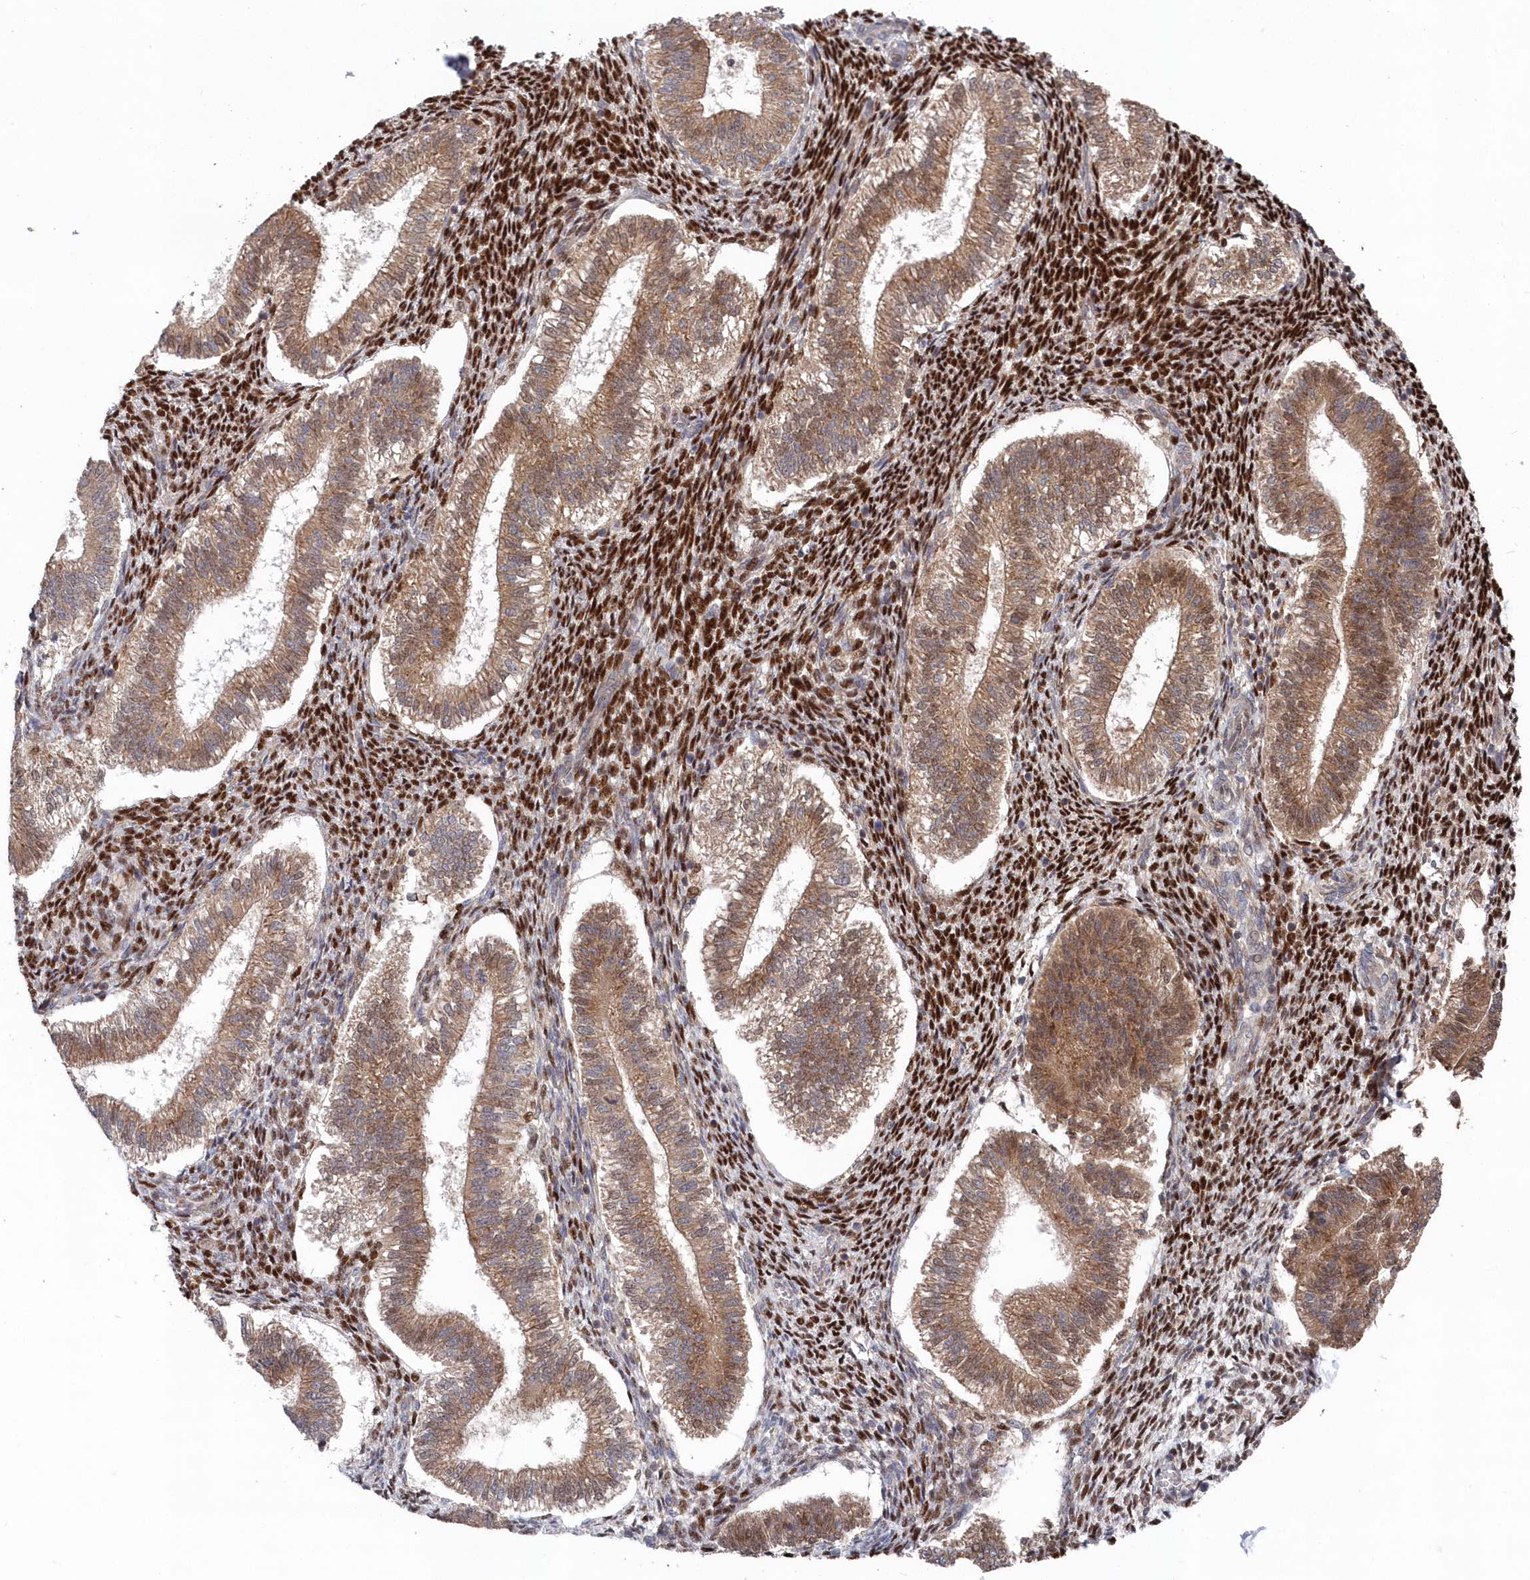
{"staining": {"intensity": "strong", "quantity": ">75%", "location": "nuclear"}, "tissue": "endometrium", "cell_type": "Cells in endometrial stroma", "image_type": "normal", "snomed": [{"axis": "morphology", "description": "Normal tissue, NOS"}, {"axis": "topography", "description": "Endometrium"}], "caption": "Human endometrium stained for a protein (brown) exhibits strong nuclear positive positivity in about >75% of cells in endometrial stroma.", "gene": "ABHD14B", "patient": {"sex": "female", "age": 25}}